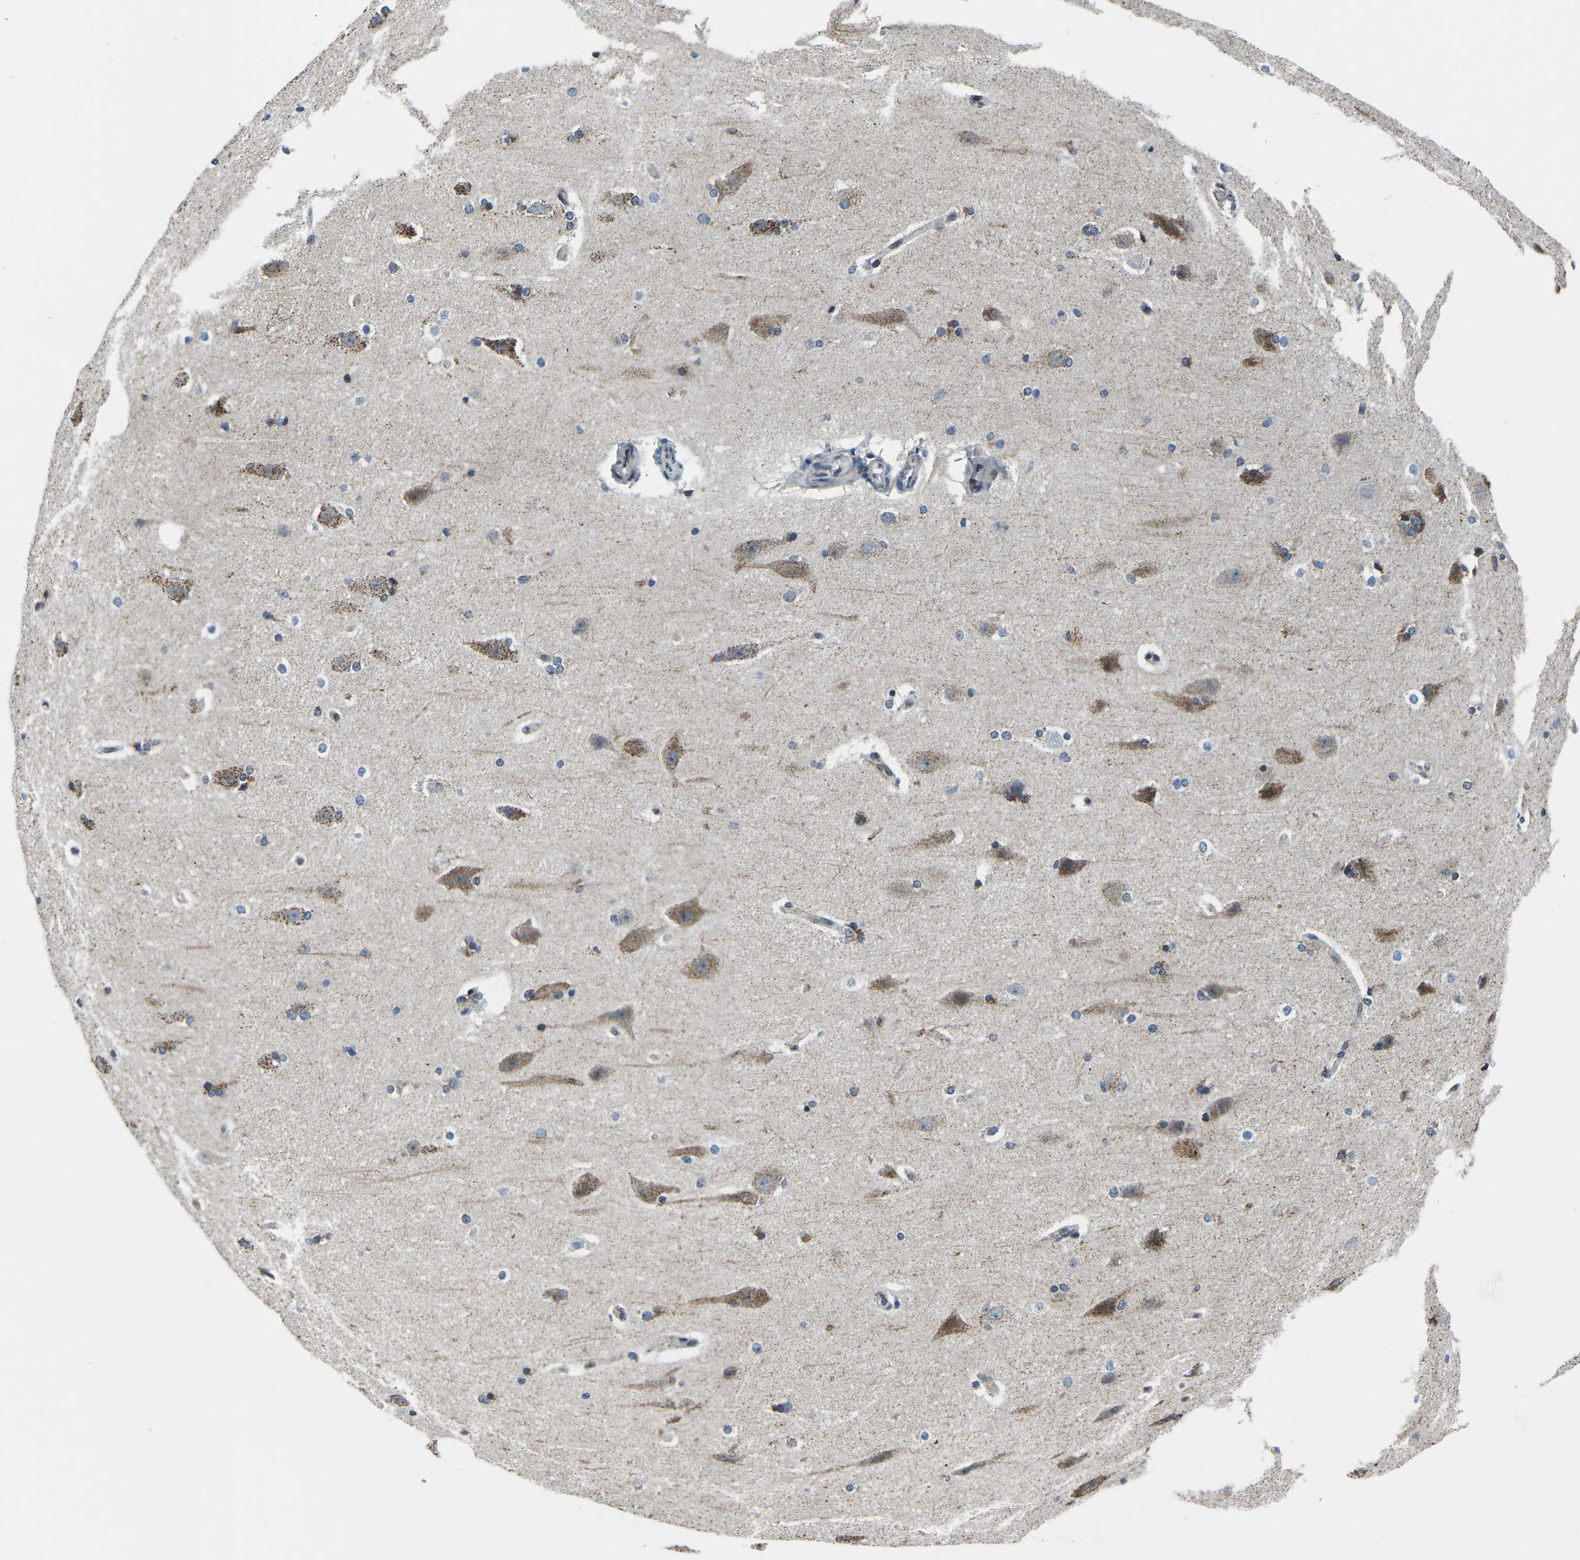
{"staining": {"intensity": "weak", "quantity": "<25%", "location": "cytoplasmic/membranous"}, "tissue": "cerebral cortex", "cell_type": "Endothelial cells", "image_type": "normal", "snomed": [{"axis": "morphology", "description": "Normal tissue, NOS"}, {"axis": "topography", "description": "Cerebral cortex"}, {"axis": "topography", "description": "Hippocampus"}], "caption": "Immunohistochemistry (IHC) image of unremarkable human cerebral cortex stained for a protein (brown), which demonstrates no positivity in endothelial cells.", "gene": "BNIP3L", "patient": {"sex": "female", "age": 19}}